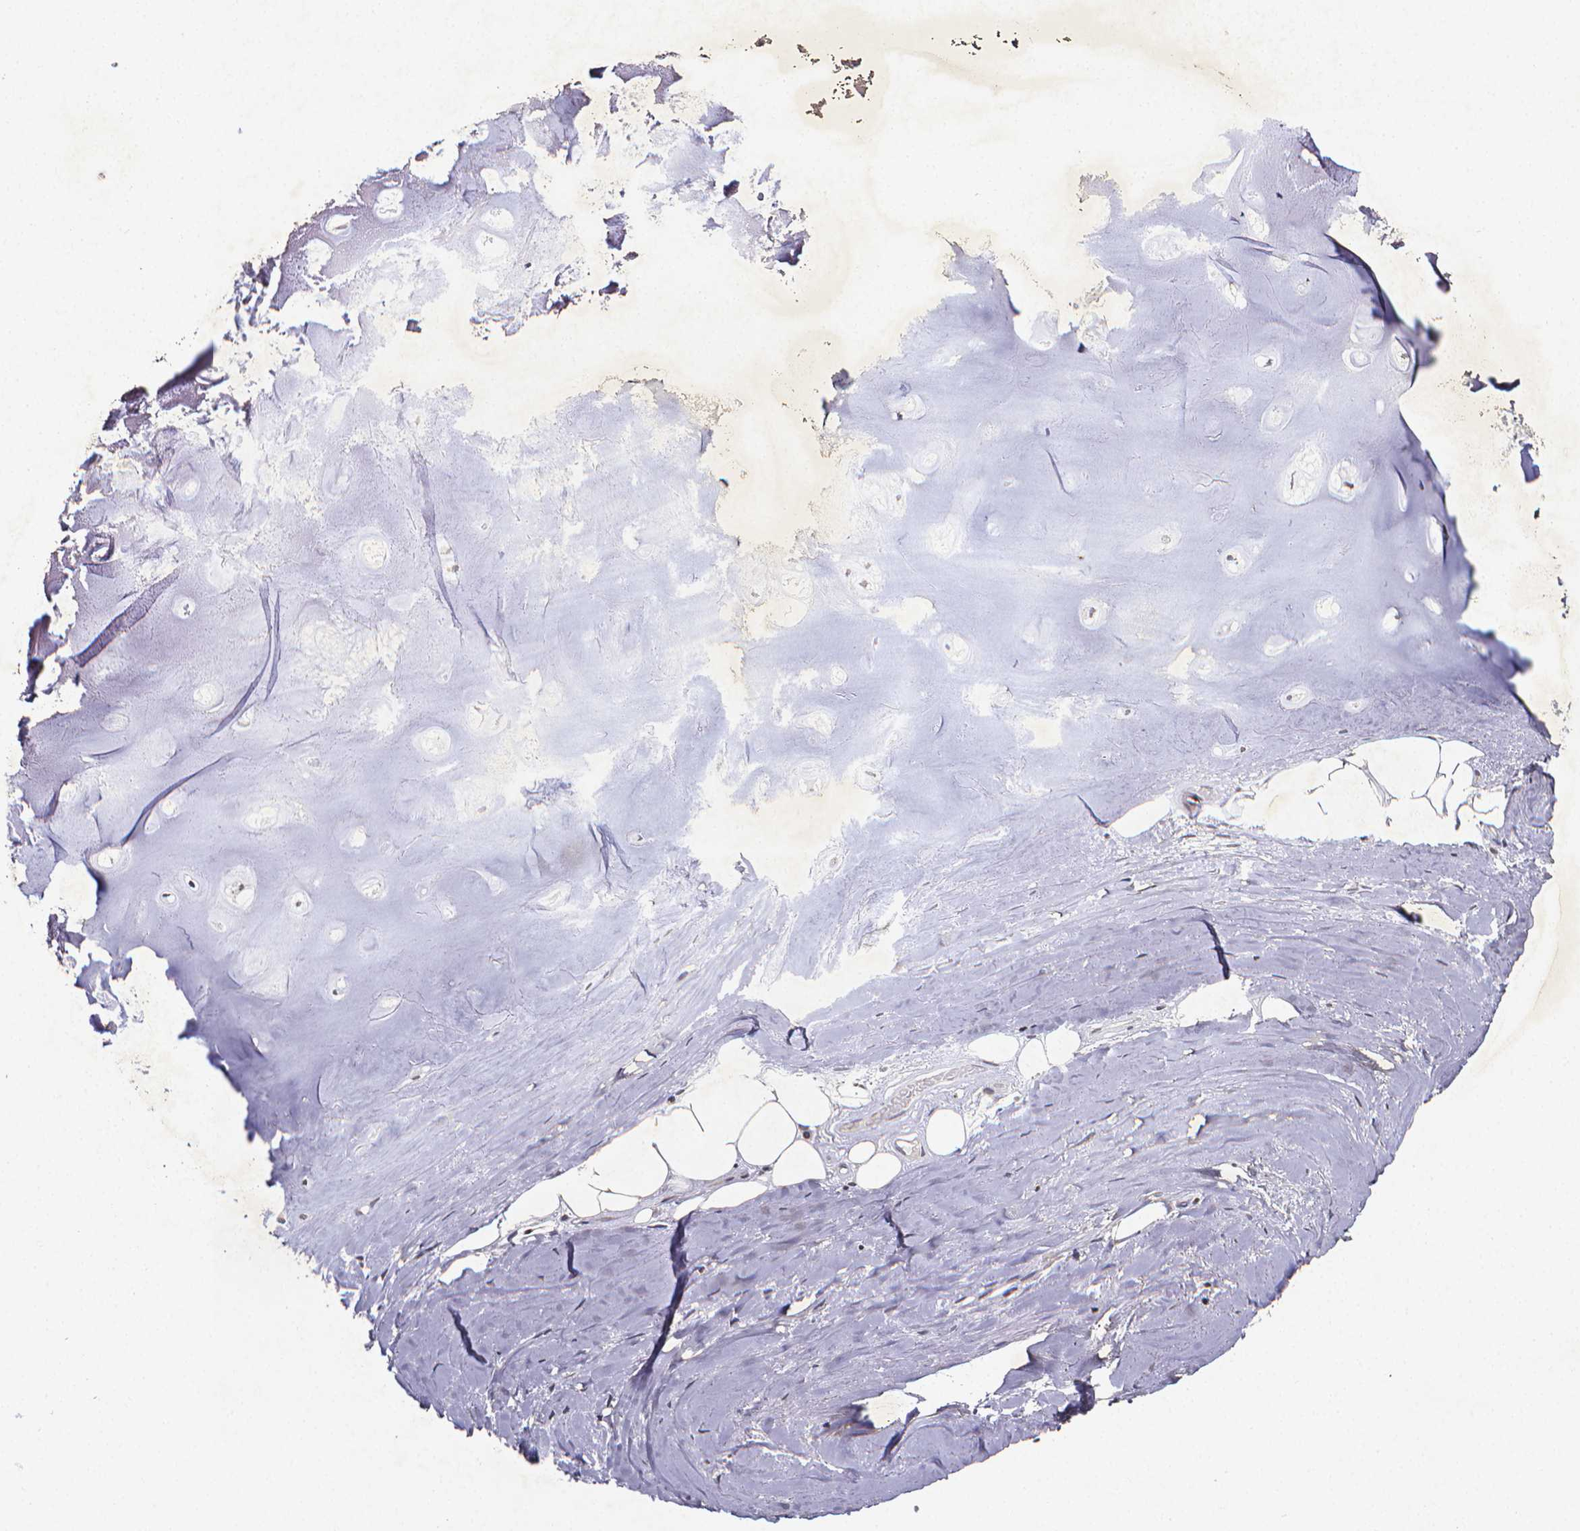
{"staining": {"intensity": "negative", "quantity": "none", "location": "none"}, "tissue": "adipose tissue", "cell_type": "Adipocytes", "image_type": "normal", "snomed": [{"axis": "morphology", "description": "Normal tissue, NOS"}, {"axis": "topography", "description": "Cartilage tissue"}], "caption": "Immunohistochemistry (IHC) of benign human adipose tissue shows no expression in adipocytes. Nuclei are stained in blue.", "gene": "TP73", "patient": {"sex": "male", "age": 57}}